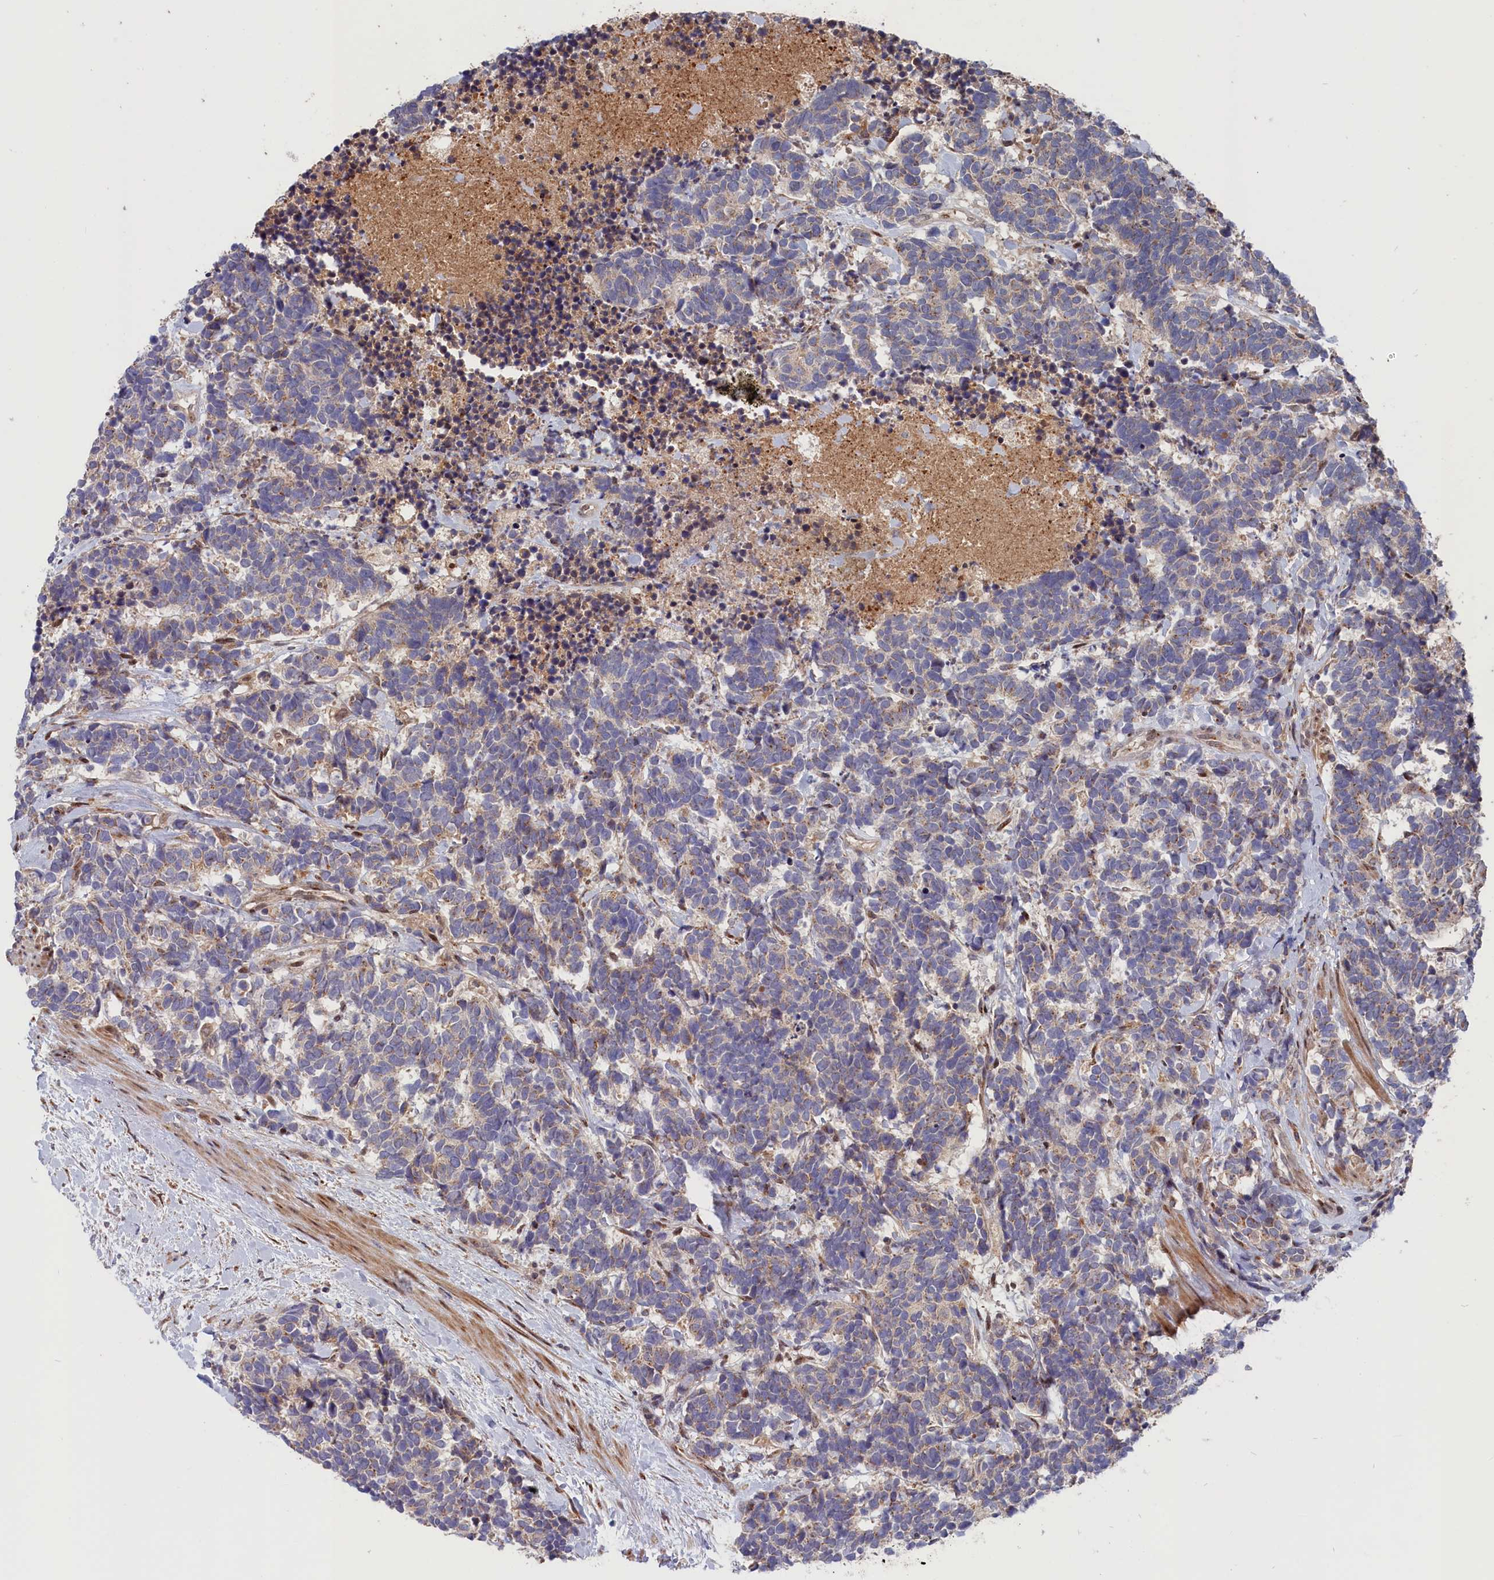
{"staining": {"intensity": "weak", "quantity": "<25%", "location": "cytoplasmic/membranous"}, "tissue": "carcinoid", "cell_type": "Tumor cells", "image_type": "cancer", "snomed": [{"axis": "morphology", "description": "Carcinoma, NOS"}, {"axis": "morphology", "description": "Carcinoid, malignant, NOS"}, {"axis": "topography", "description": "Prostate"}], "caption": "Carcinoid (malignant) was stained to show a protein in brown. There is no significant staining in tumor cells.", "gene": "CHST12", "patient": {"sex": "male", "age": 57}}